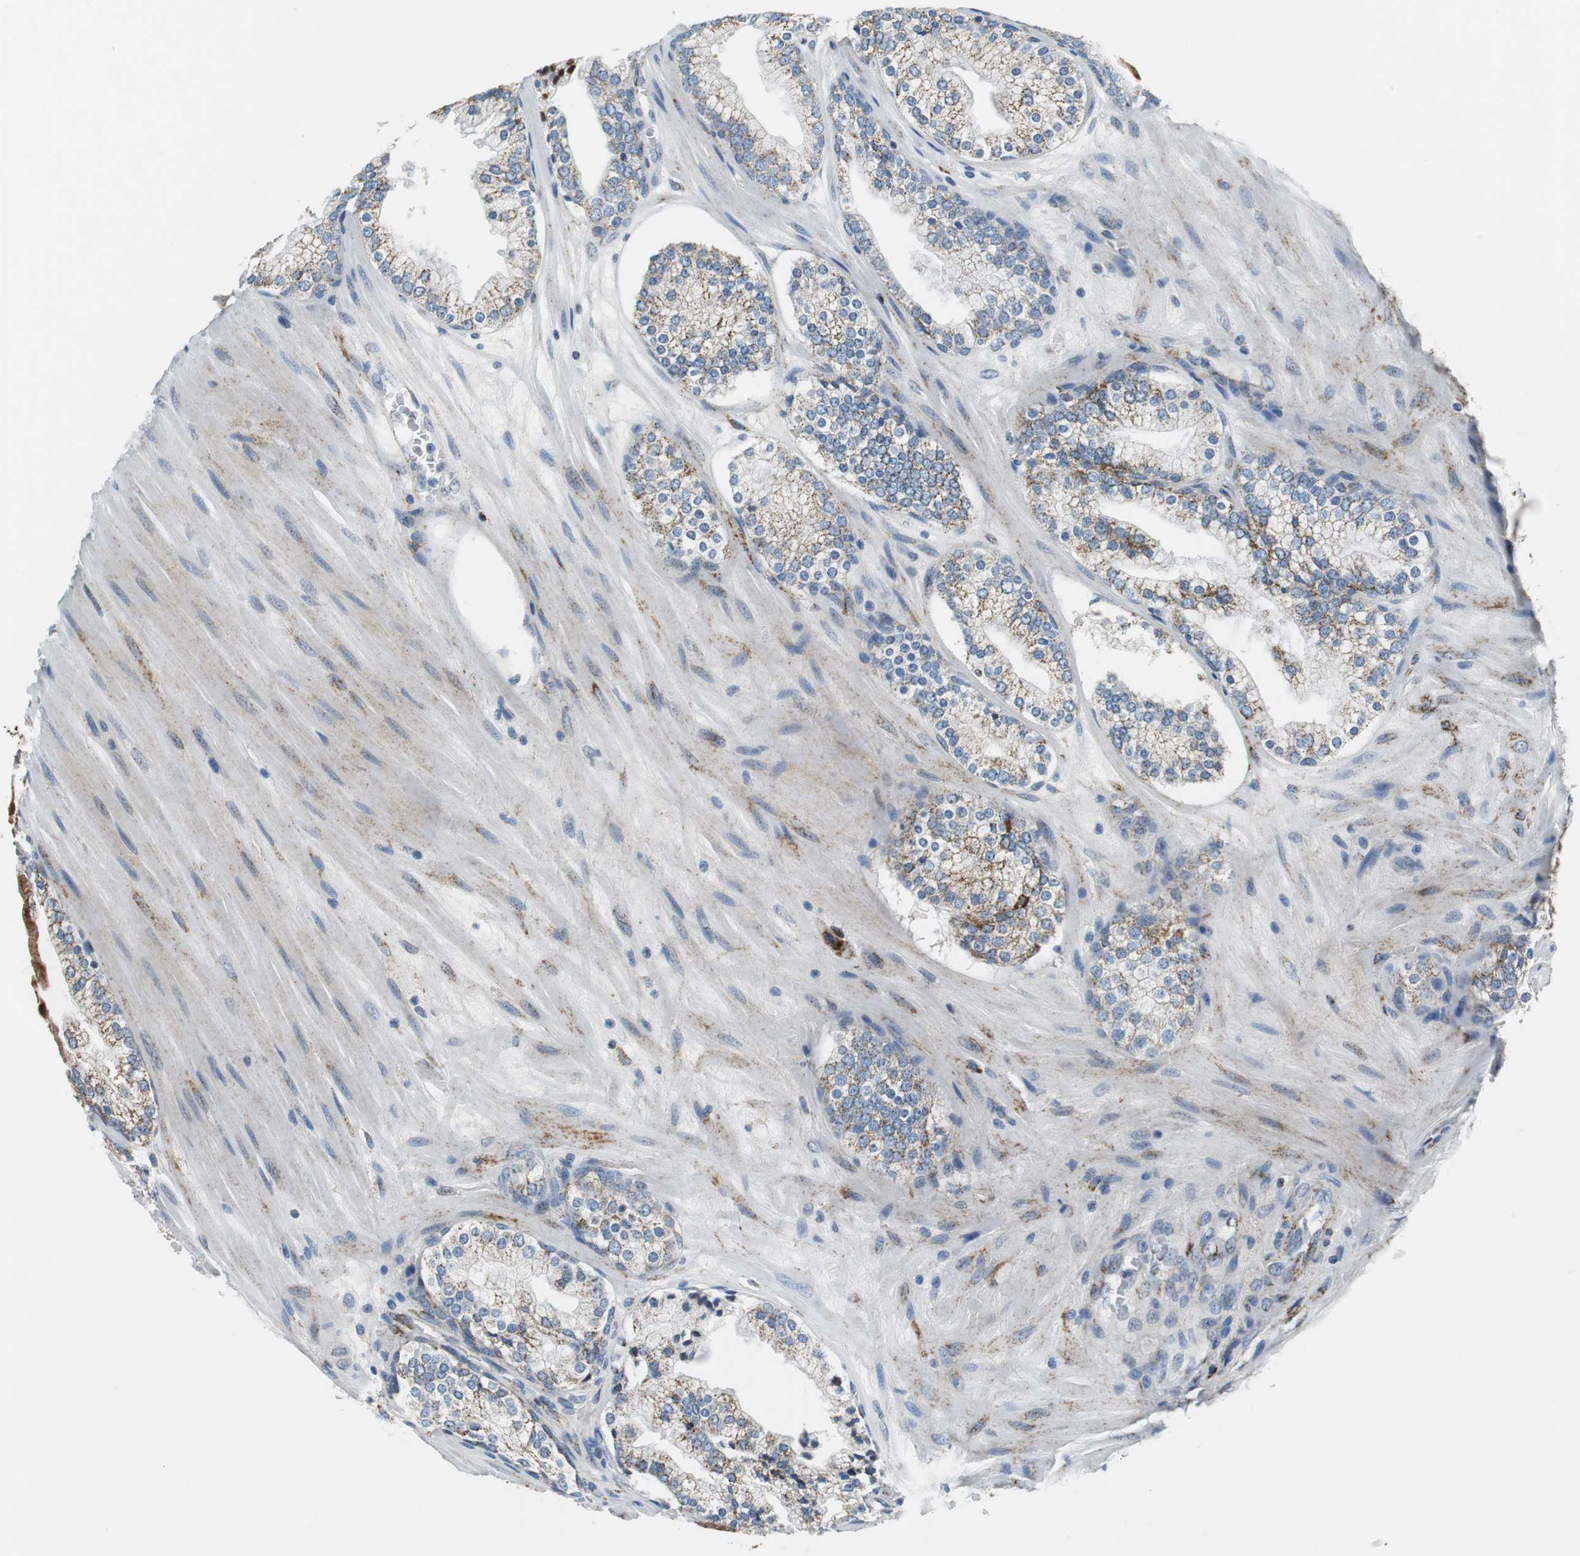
{"staining": {"intensity": "moderate", "quantity": "25%-75%", "location": "cytoplasmic/membranous"}, "tissue": "prostate cancer", "cell_type": "Tumor cells", "image_type": "cancer", "snomed": [{"axis": "morphology", "description": "Adenocarcinoma, High grade"}, {"axis": "topography", "description": "Prostate"}], "caption": "A photomicrograph of human prostate cancer (high-grade adenocarcinoma) stained for a protein exhibits moderate cytoplasmic/membranous brown staining in tumor cells.", "gene": "C1QTNF7", "patient": {"sex": "male", "age": 68}}